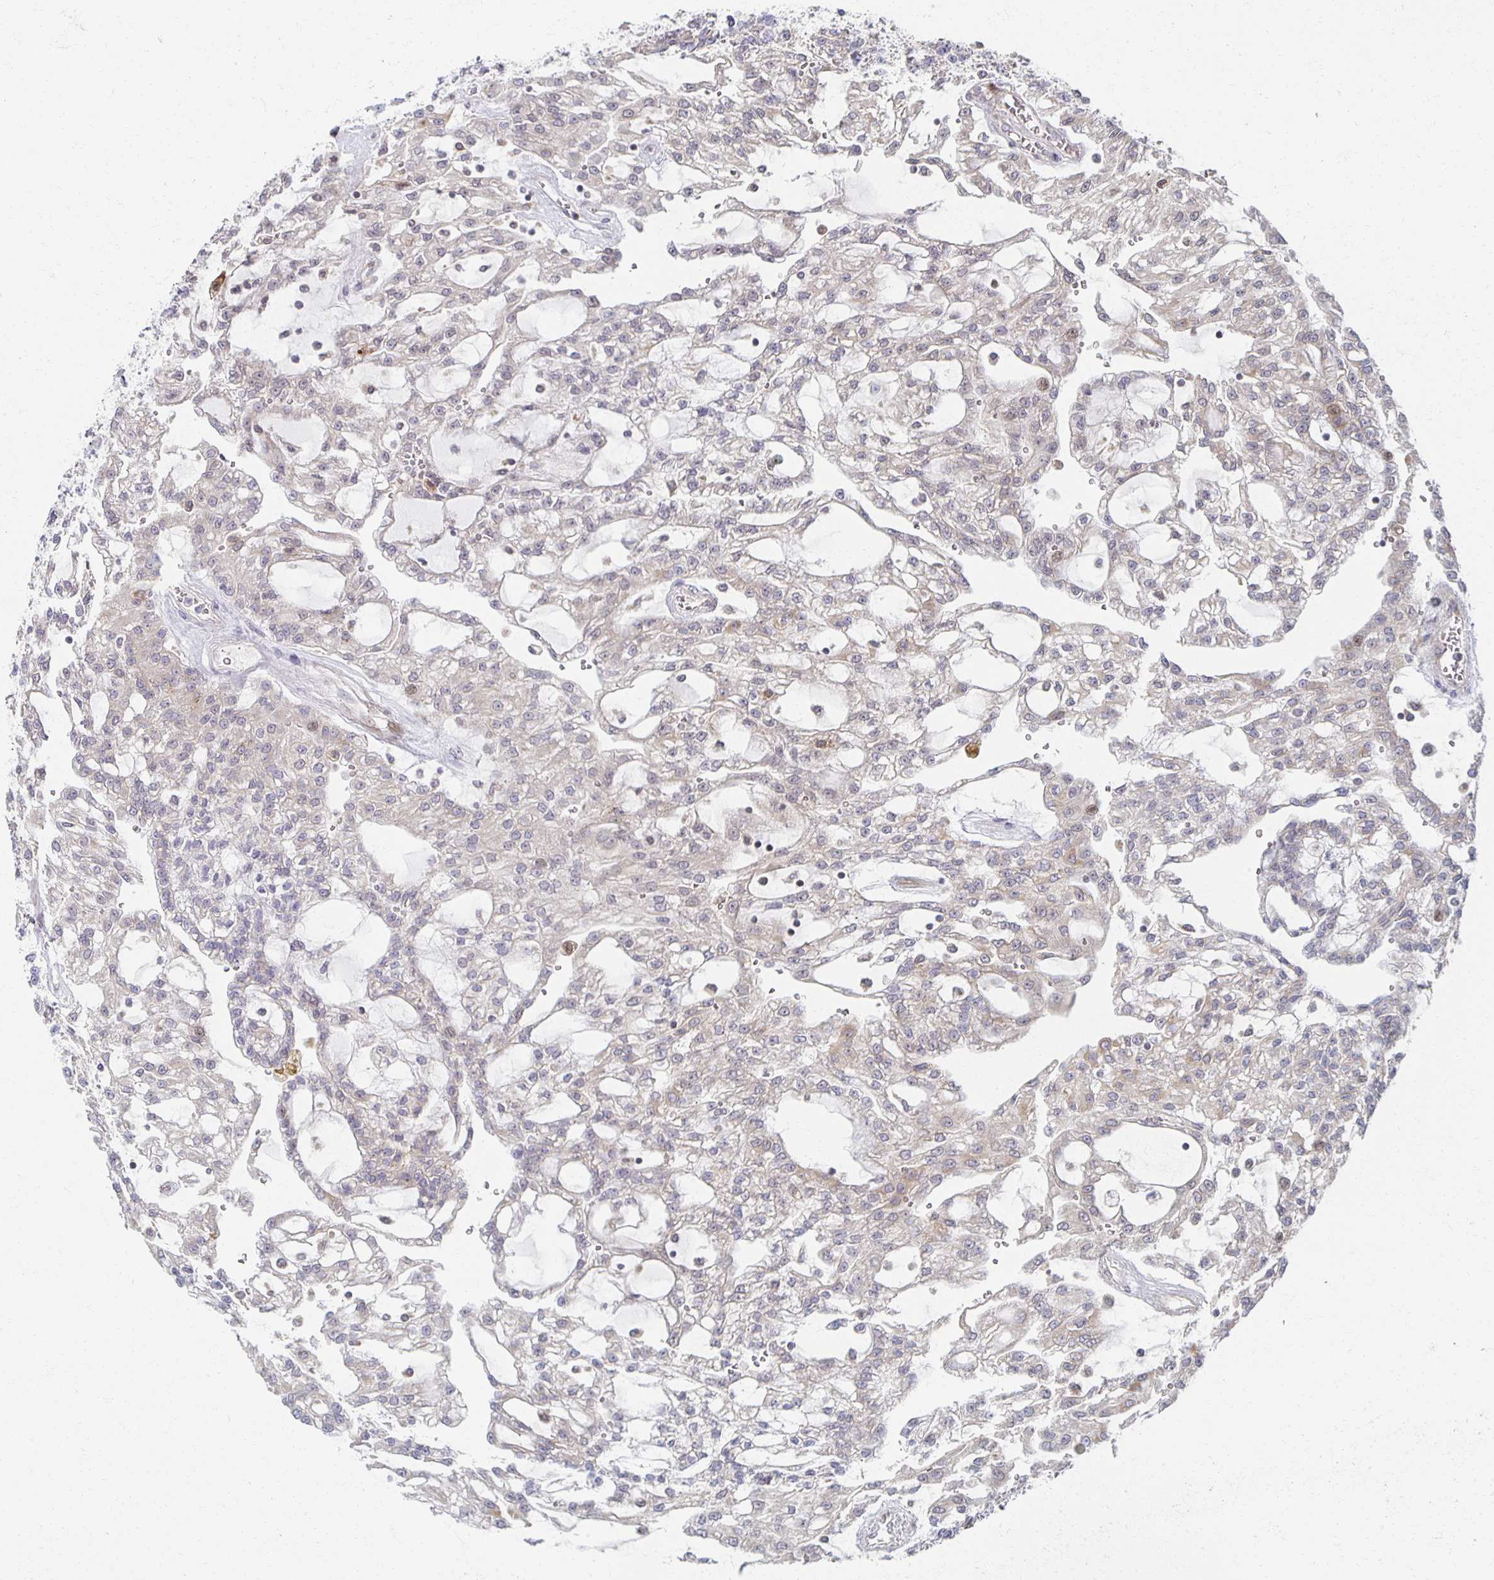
{"staining": {"intensity": "weak", "quantity": "25%-75%", "location": "cytoplasmic/membranous"}, "tissue": "renal cancer", "cell_type": "Tumor cells", "image_type": "cancer", "snomed": [{"axis": "morphology", "description": "Adenocarcinoma, NOS"}, {"axis": "topography", "description": "Kidney"}], "caption": "The immunohistochemical stain highlights weak cytoplasmic/membranous staining in tumor cells of adenocarcinoma (renal) tissue.", "gene": "HCFC1R1", "patient": {"sex": "male", "age": 63}}